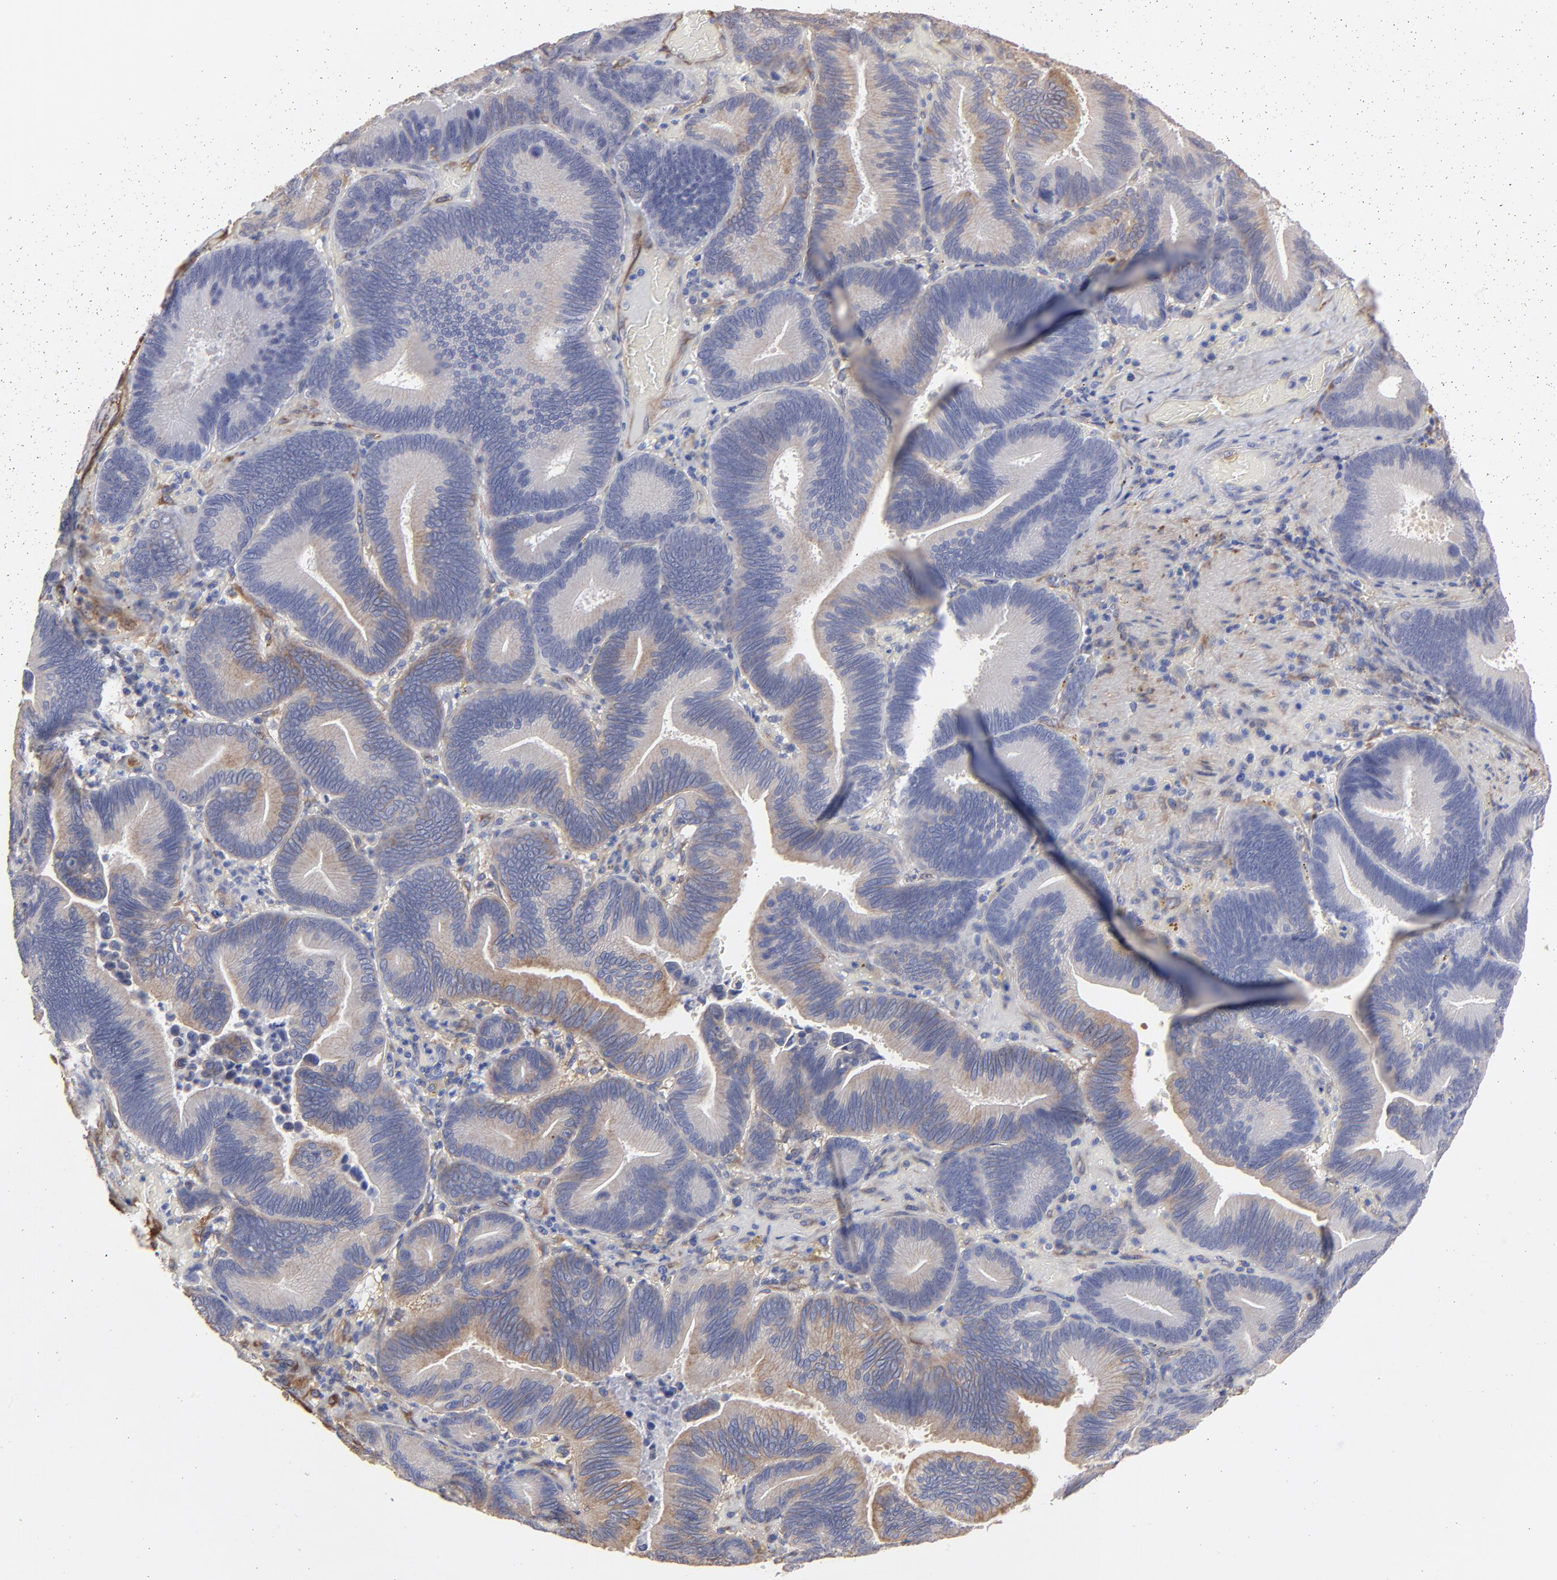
{"staining": {"intensity": "negative", "quantity": "none", "location": "none"}, "tissue": "pancreatic cancer", "cell_type": "Tumor cells", "image_type": "cancer", "snomed": [{"axis": "morphology", "description": "Adenocarcinoma, NOS"}, {"axis": "topography", "description": "Pancreas"}], "caption": "This is an IHC photomicrograph of adenocarcinoma (pancreatic). There is no positivity in tumor cells.", "gene": "CILP", "patient": {"sex": "male", "age": 82}}